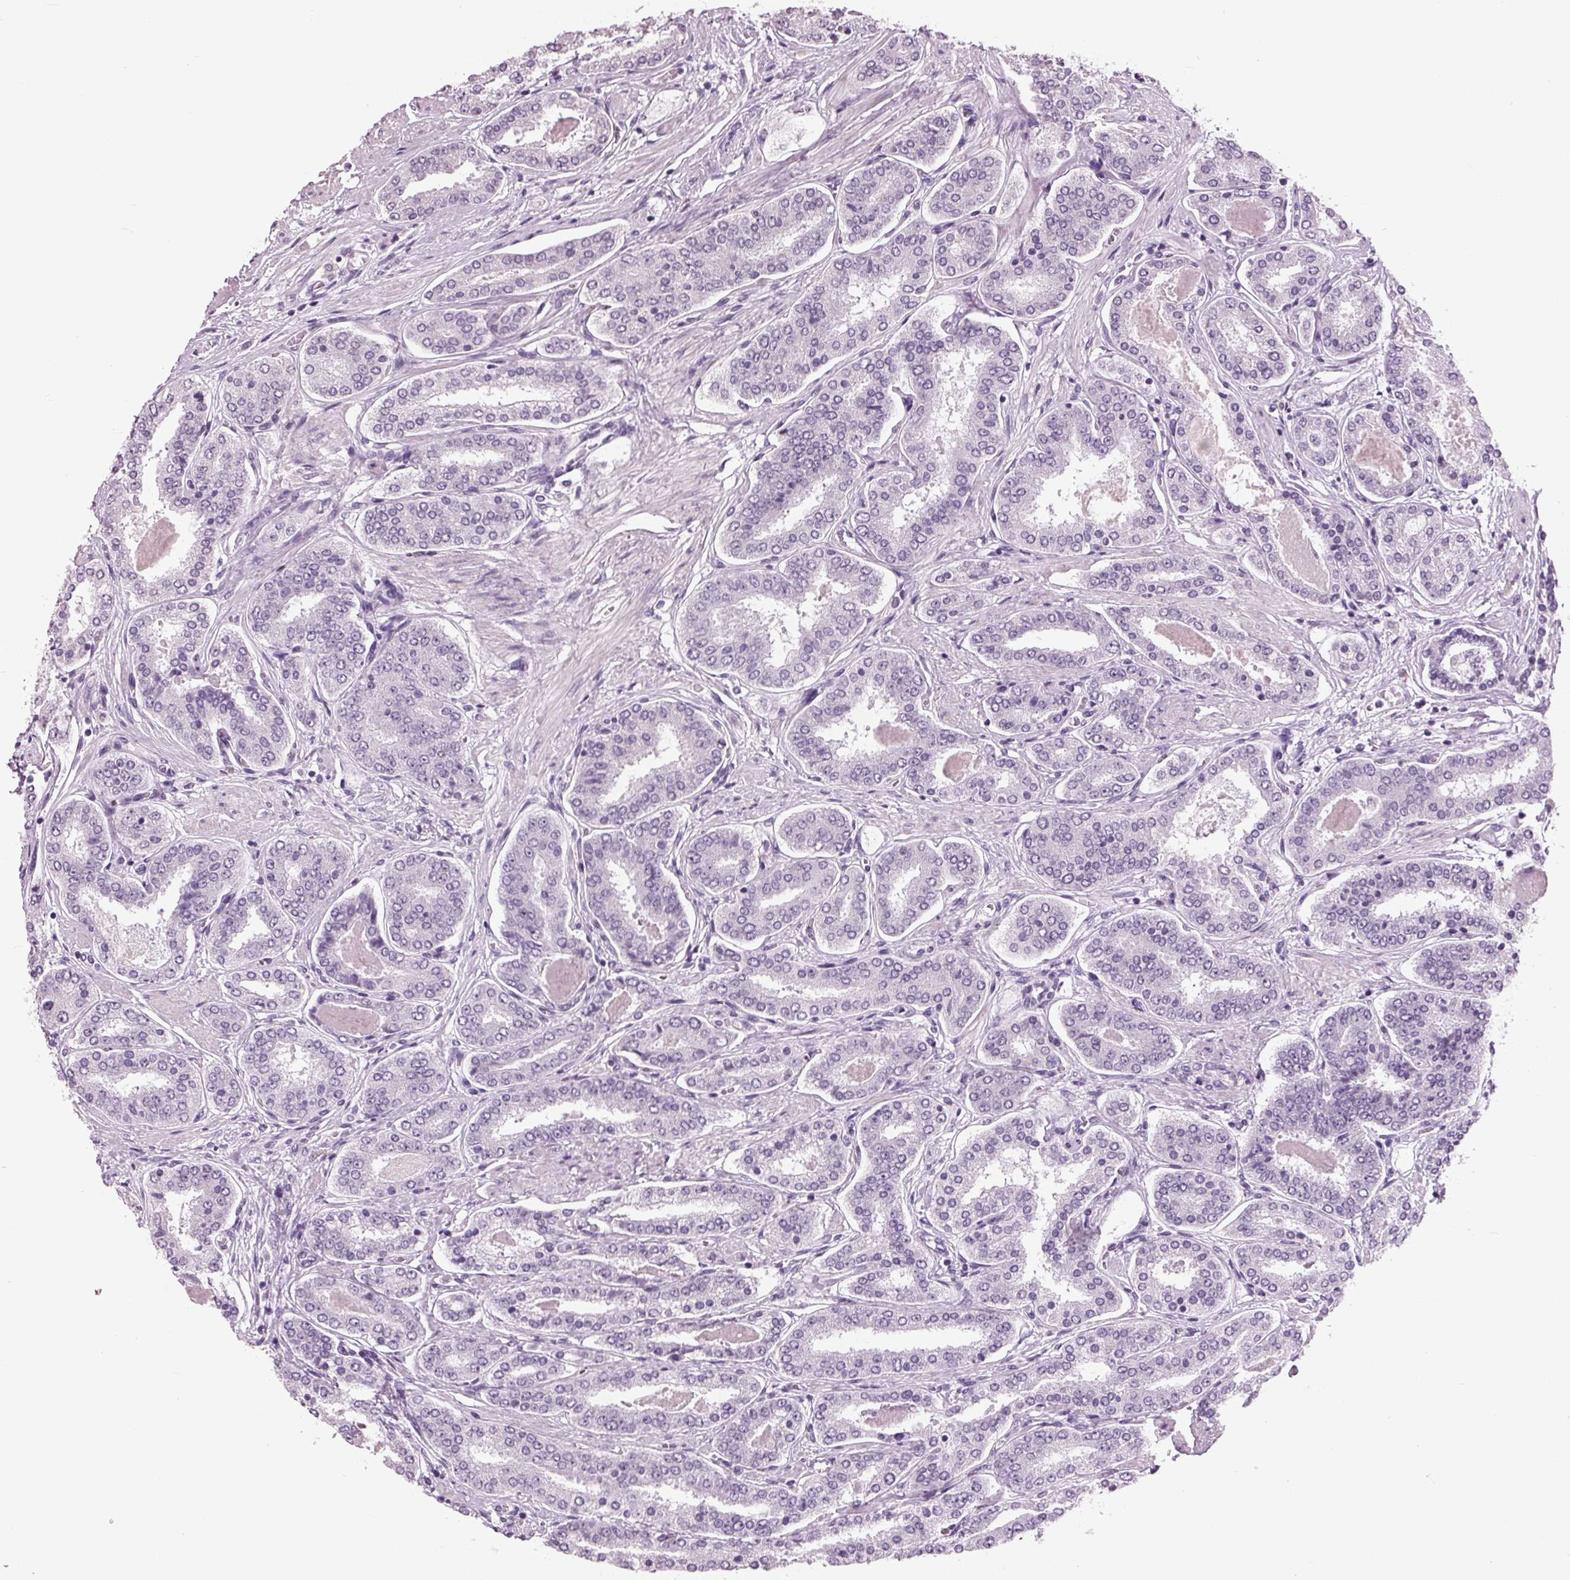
{"staining": {"intensity": "negative", "quantity": "none", "location": "none"}, "tissue": "prostate cancer", "cell_type": "Tumor cells", "image_type": "cancer", "snomed": [{"axis": "morphology", "description": "Adenocarcinoma, High grade"}, {"axis": "topography", "description": "Prostate"}], "caption": "Immunohistochemistry (IHC) of prostate cancer shows no staining in tumor cells.", "gene": "AMBP", "patient": {"sex": "male", "age": 63}}